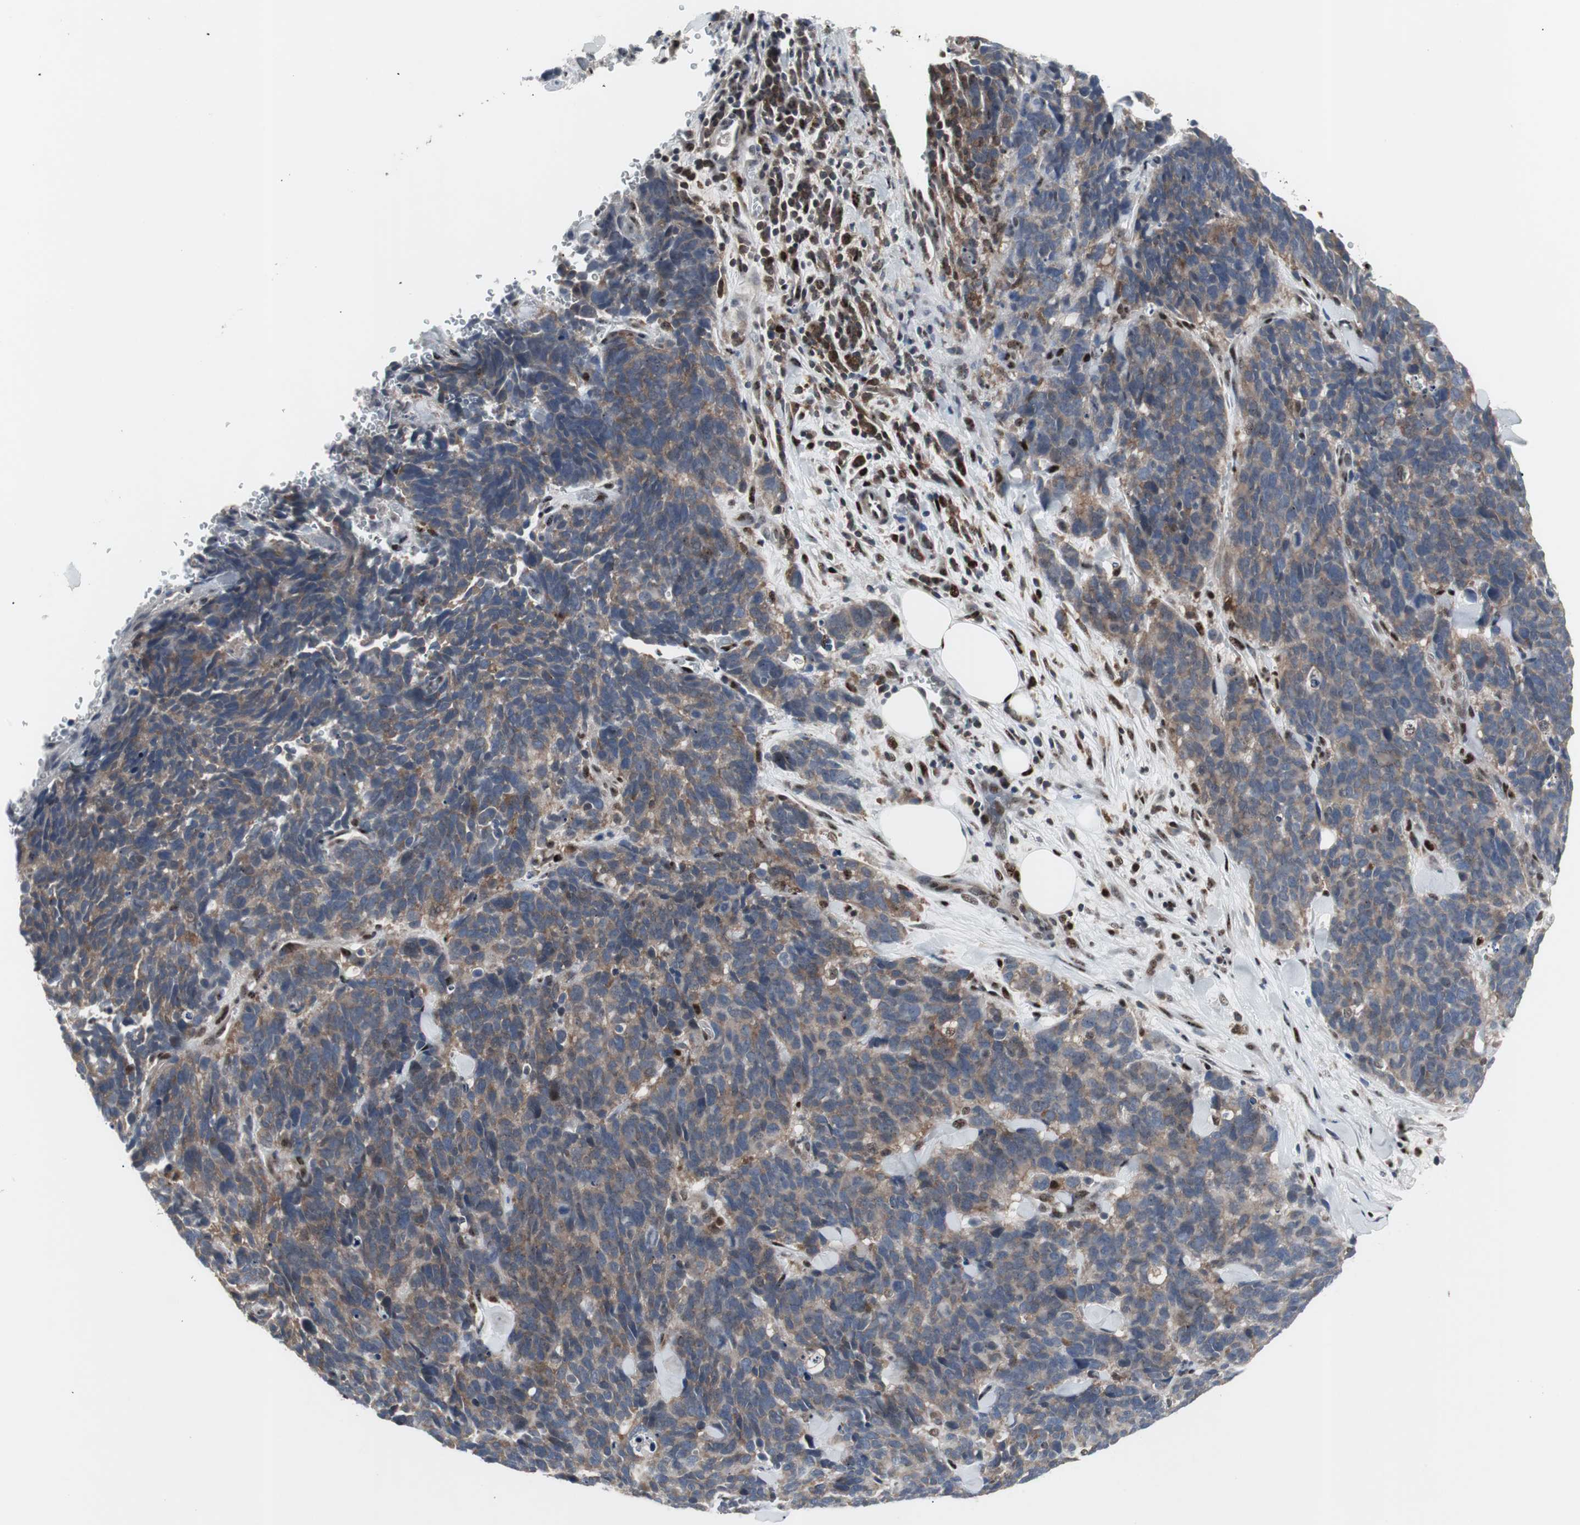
{"staining": {"intensity": "weak", "quantity": "25%-75%", "location": "cytoplasmic/membranous"}, "tissue": "lung cancer", "cell_type": "Tumor cells", "image_type": "cancer", "snomed": [{"axis": "morphology", "description": "Neoplasm, malignant, NOS"}, {"axis": "topography", "description": "Lung"}], "caption": "This is a micrograph of immunohistochemistry (IHC) staining of lung neoplasm (malignant), which shows weak staining in the cytoplasmic/membranous of tumor cells.", "gene": "GRK2", "patient": {"sex": "female", "age": 58}}